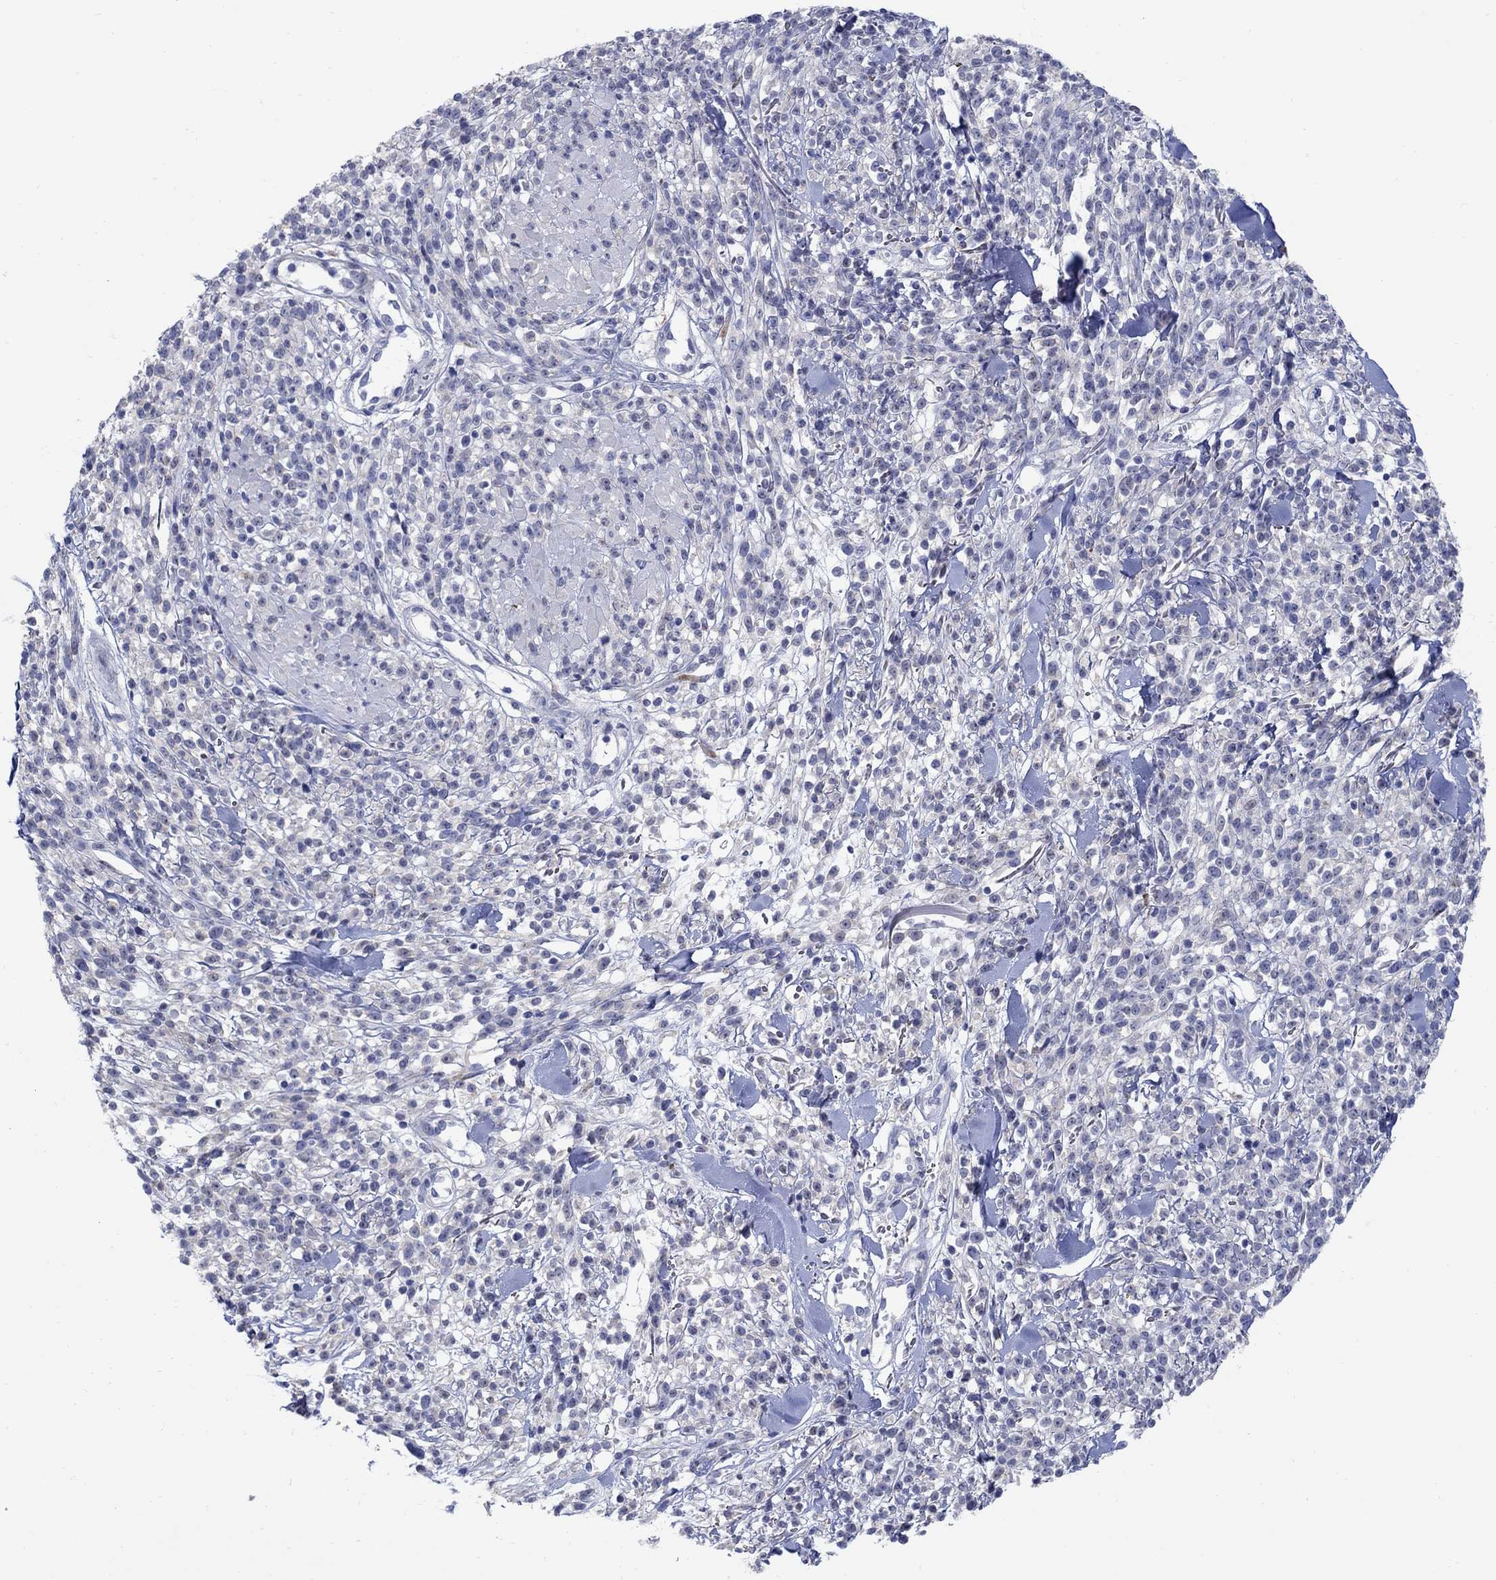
{"staining": {"intensity": "negative", "quantity": "none", "location": "none"}, "tissue": "melanoma", "cell_type": "Tumor cells", "image_type": "cancer", "snomed": [{"axis": "morphology", "description": "Malignant melanoma, NOS"}, {"axis": "topography", "description": "Skin"}, {"axis": "topography", "description": "Skin of trunk"}], "caption": "IHC photomicrograph of melanoma stained for a protein (brown), which displays no positivity in tumor cells.", "gene": "REEP2", "patient": {"sex": "male", "age": 74}}